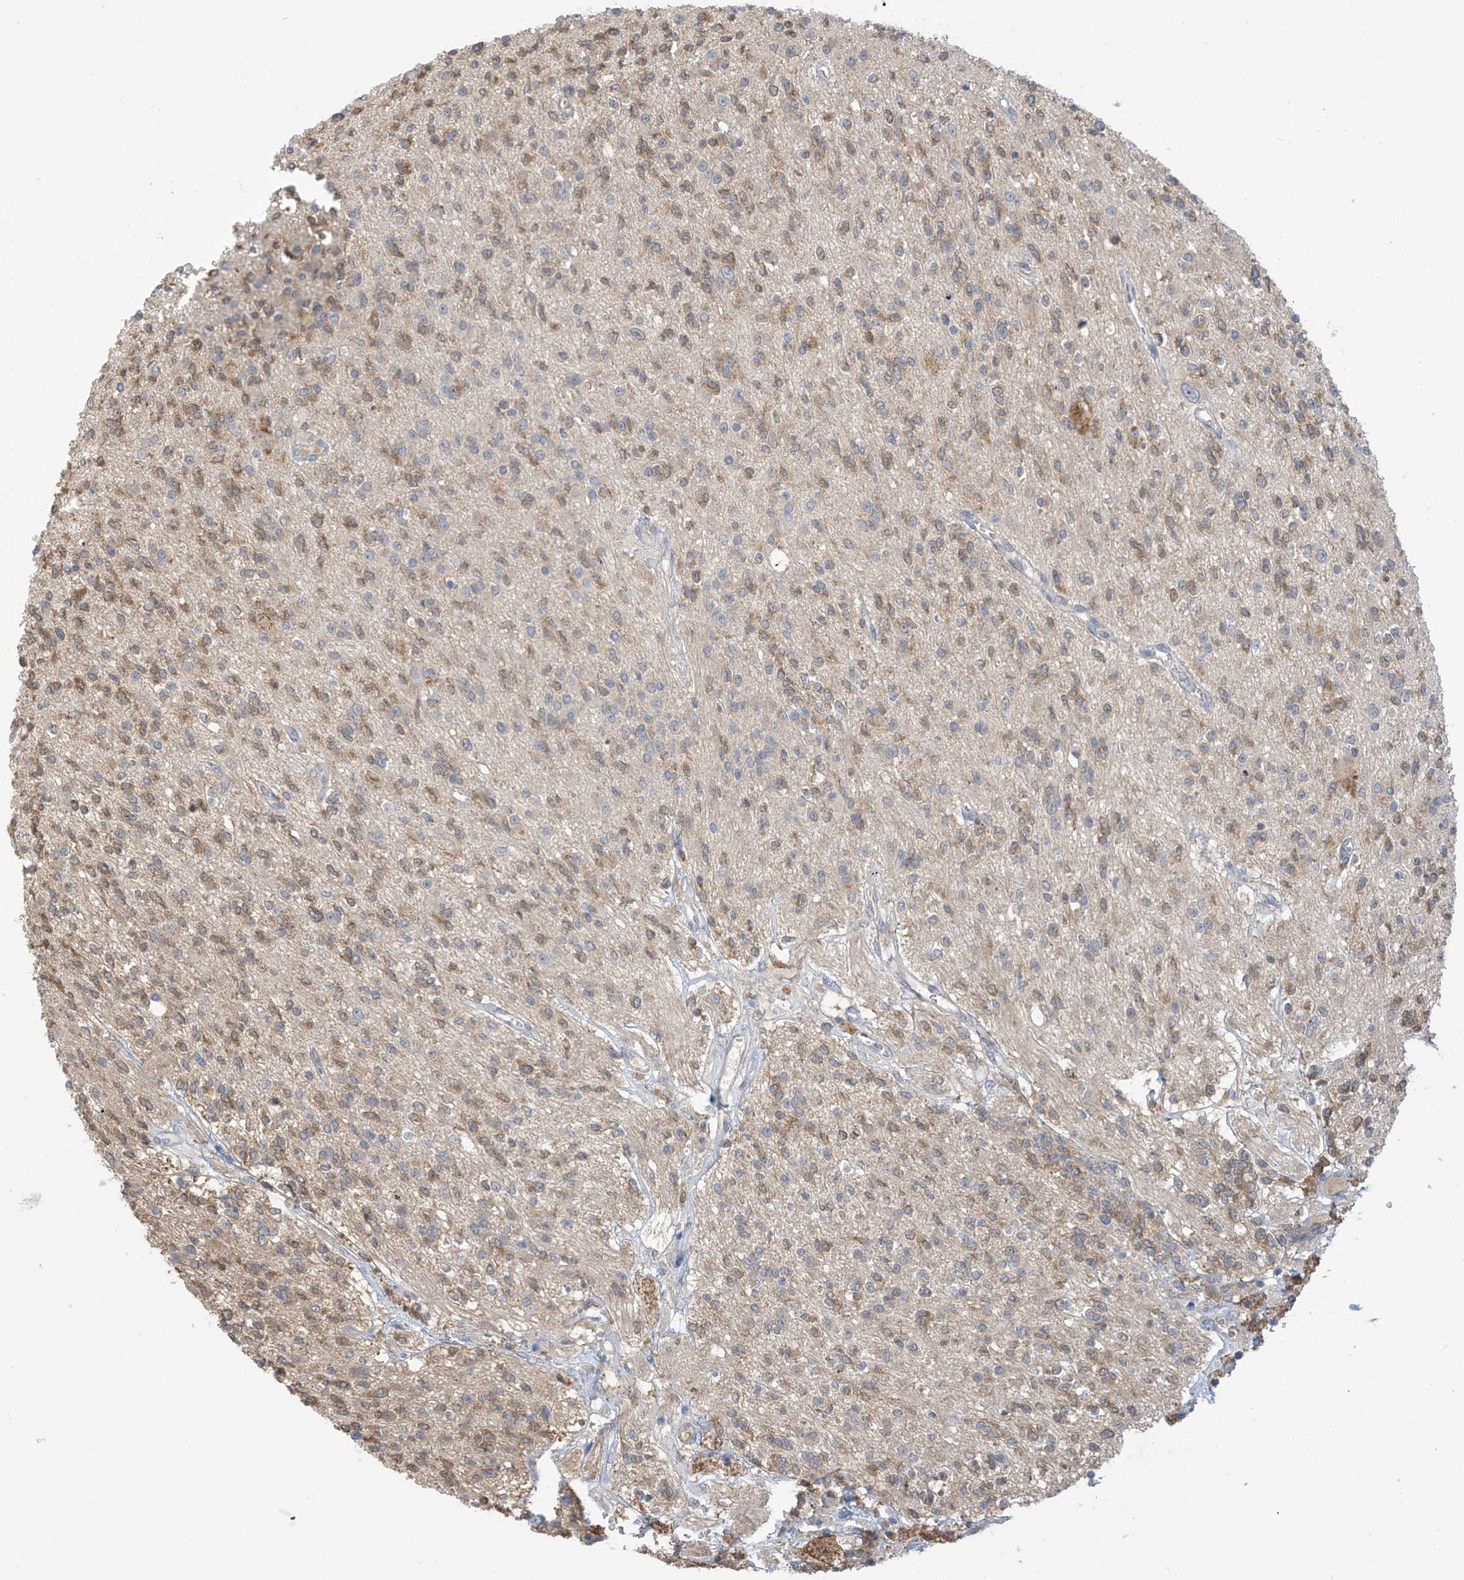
{"staining": {"intensity": "moderate", "quantity": ">75%", "location": "cytoplasmic/membranous"}, "tissue": "glioma", "cell_type": "Tumor cells", "image_type": "cancer", "snomed": [{"axis": "morphology", "description": "Glioma, malignant, High grade"}, {"axis": "topography", "description": "Brain"}], "caption": "DAB (3,3'-diaminobenzidine) immunohistochemical staining of human glioma exhibits moderate cytoplasmic/membranous protein positivity in approximately >75% of tumor cells.", "gene": "IDH1", "patient": {"sex": "male", "age": 34}}